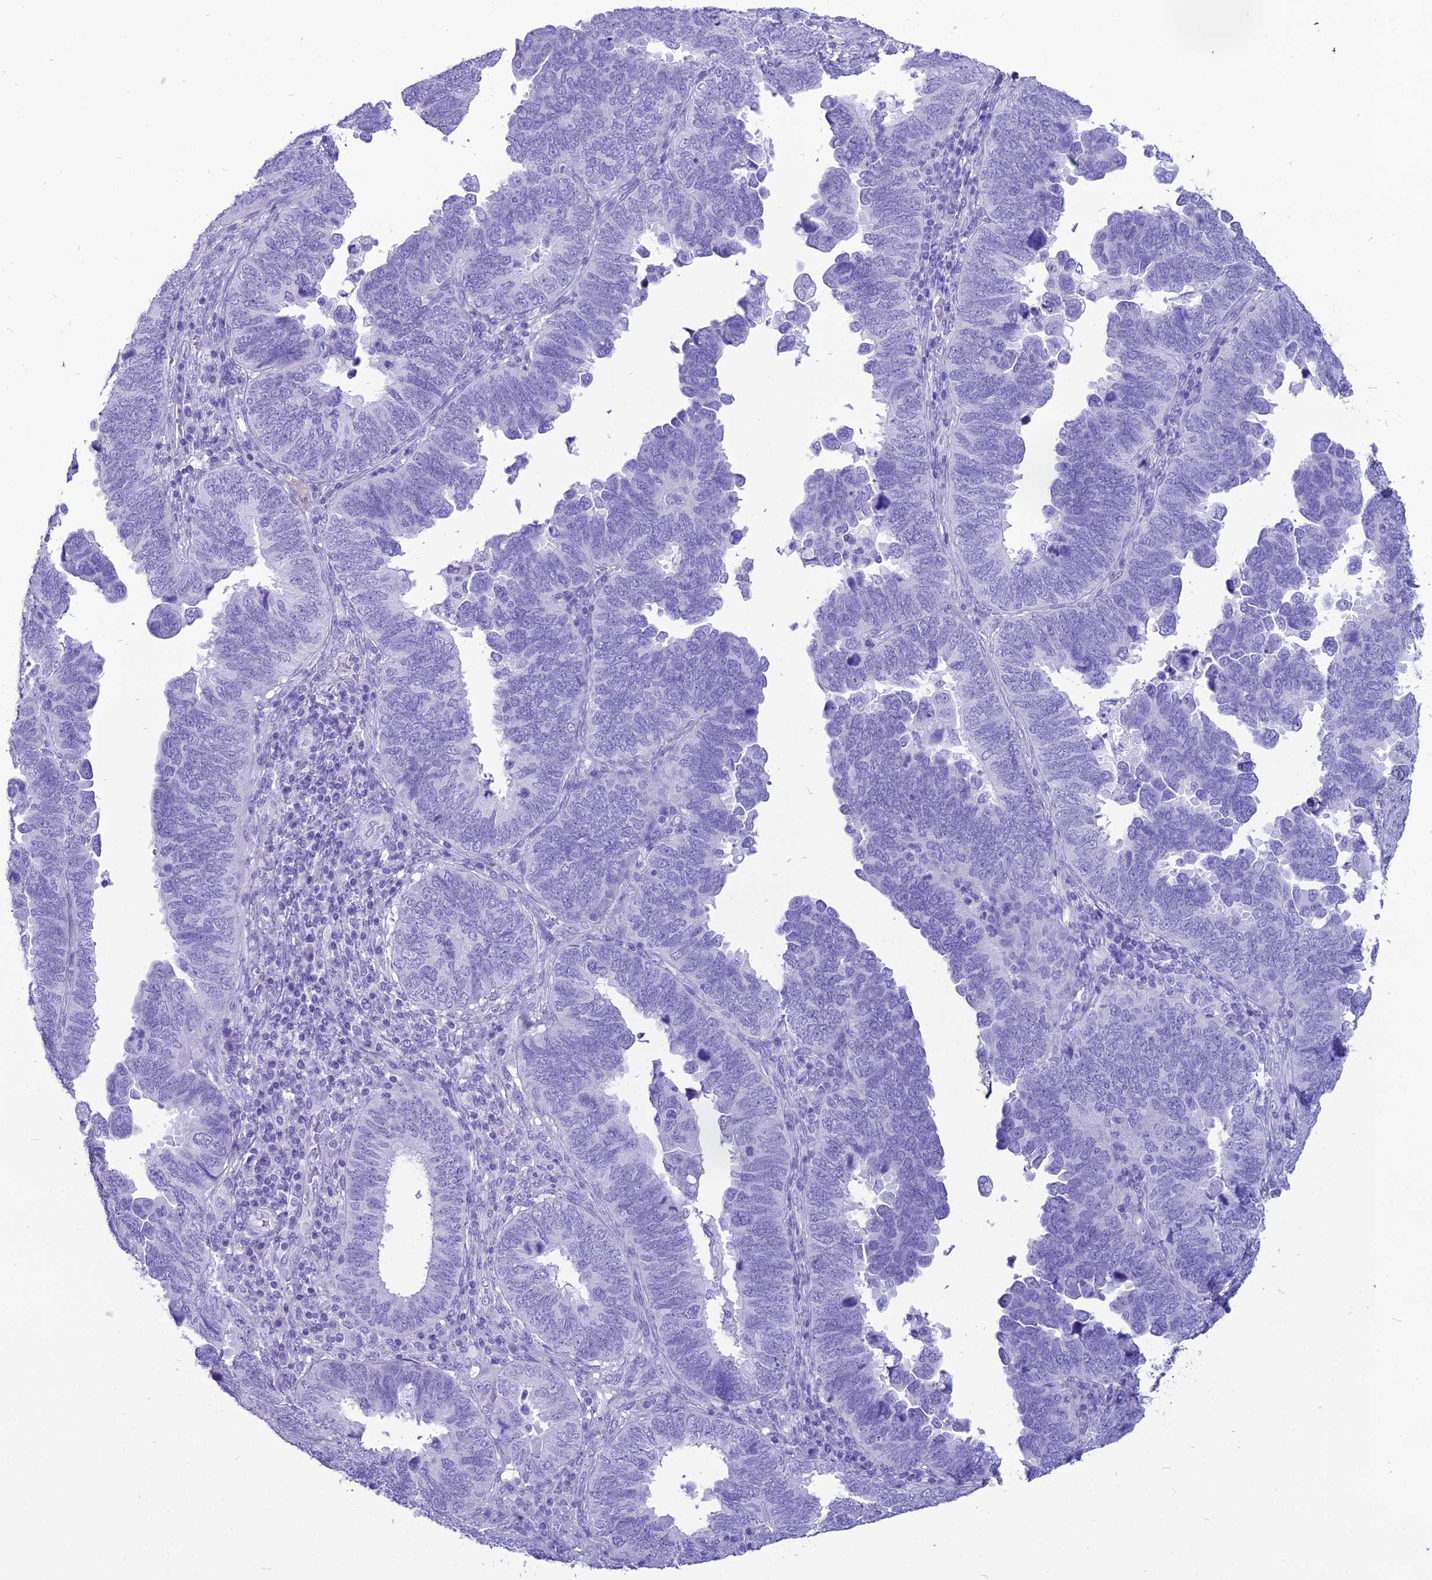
{"staining": {"intensity": "negative", "quantity": "none", "location": "none"}, "tissue": "endometrial cancer", "cell_type": "Tumor cells", "image_type": "cancer", "snomed": [{"axis": "morphology", "description": "Adenocarcinoma, NOS"}, {"axis": "topography", "description": "Endometrium"}], "caption": "DAB immunohistochemical staining of endometrial adenocarcinoma displays no significant positivity in tumor cells.", "gene": "PNMA5", "patient": {"sex": "female", "age": 79}}